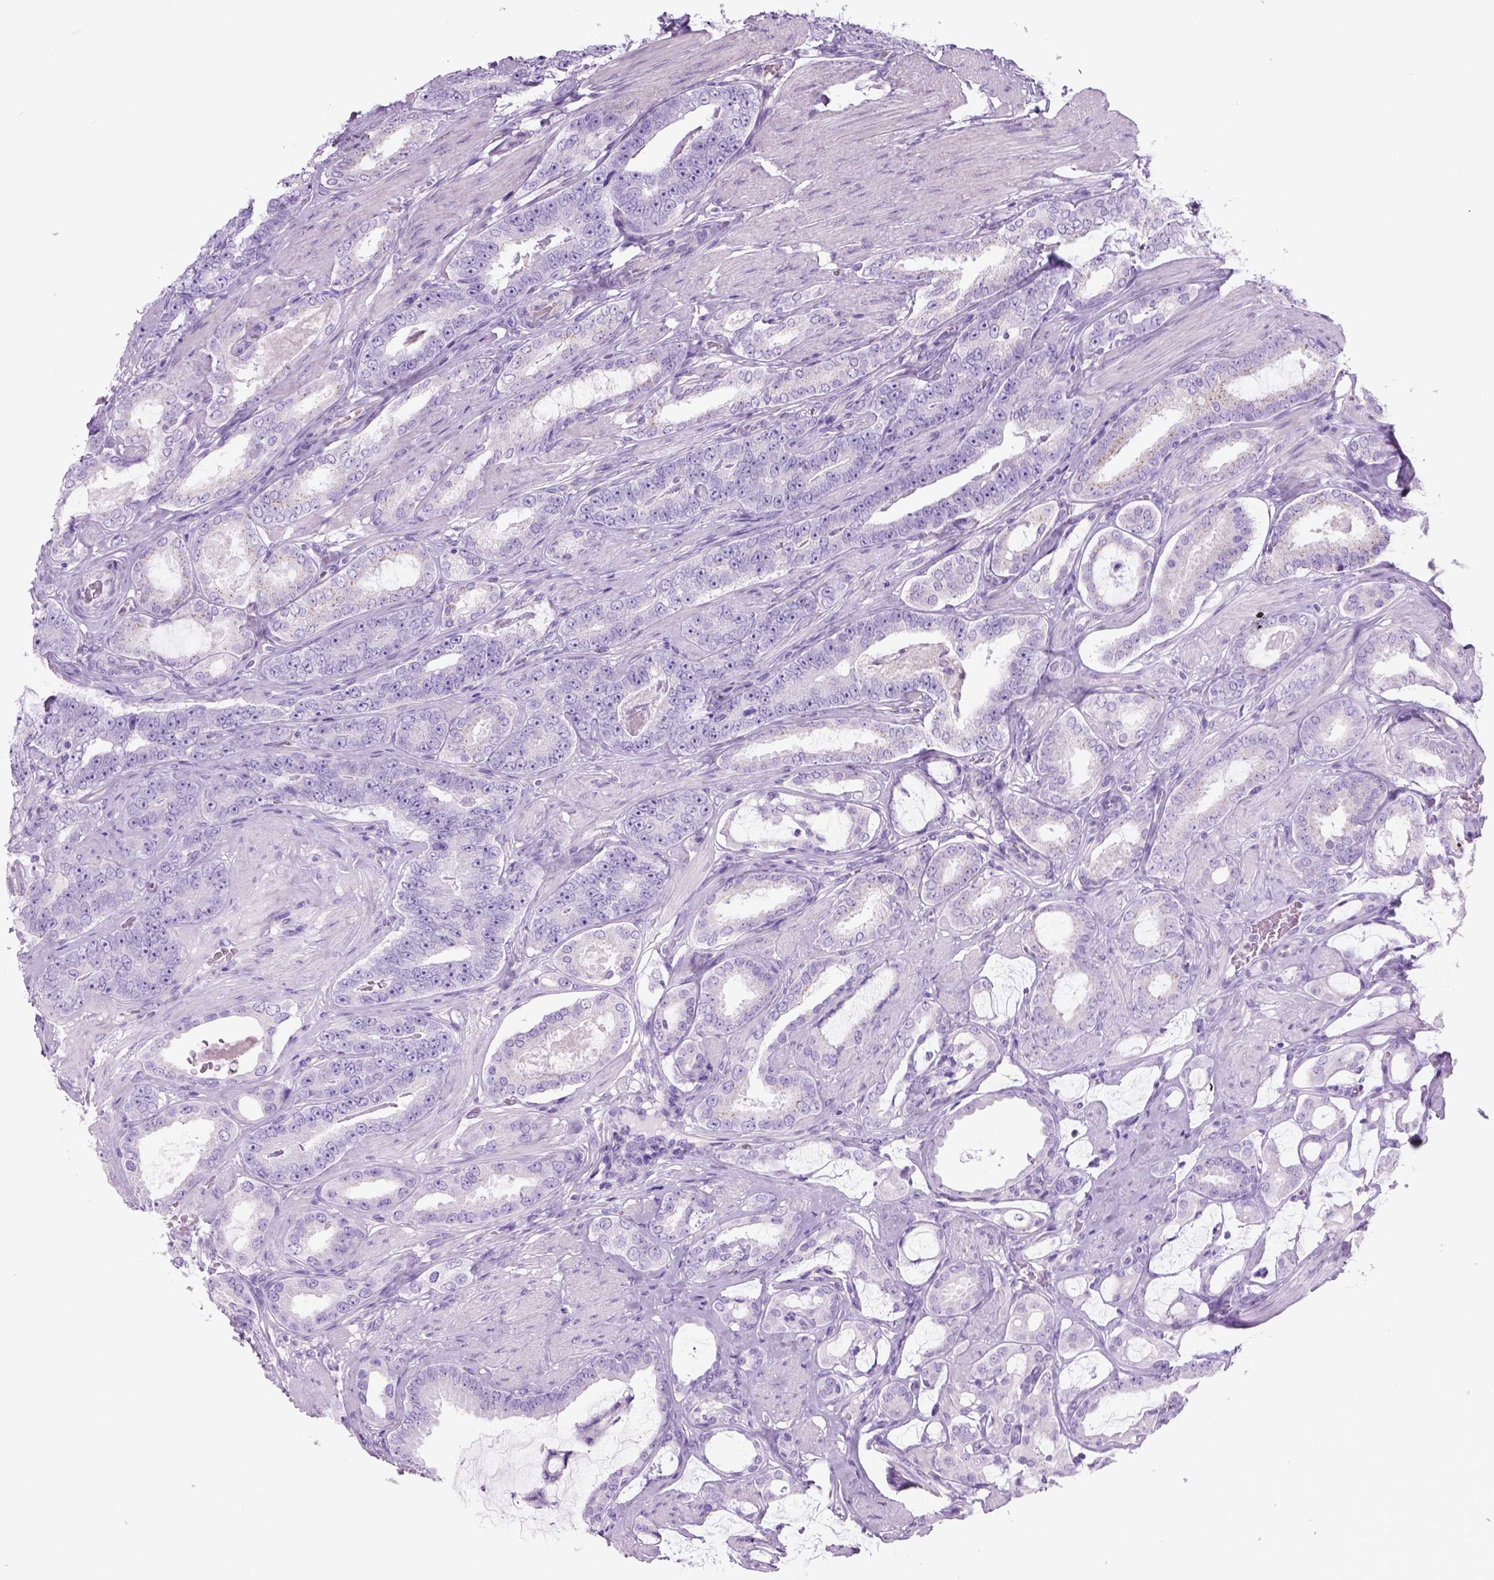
{"staining": {"intensity": "negative", "quantity": "none", "location": "none"}, "tissue": "prostate cancer", "cell_type": "Tumor cells", "image_type": "cancer", "snomed": [{"axis": "morphology", "description": "Adenocarcinoma, High grade"}, {"axis": "topography", "description": "Prostate"}], "caption": "Tumor cells are negative for brown protein staining in high-grade adenocarcinoma (prostate). (Stains: DAB (3,3'-diaminobenzidine) immunohistochemistry (IHC) with hematoxylin counter stain, Microscopy: brightfield microscopy at high magnification).", "gene": "CD84", "patient": {"sex": "male", "age": 63}}